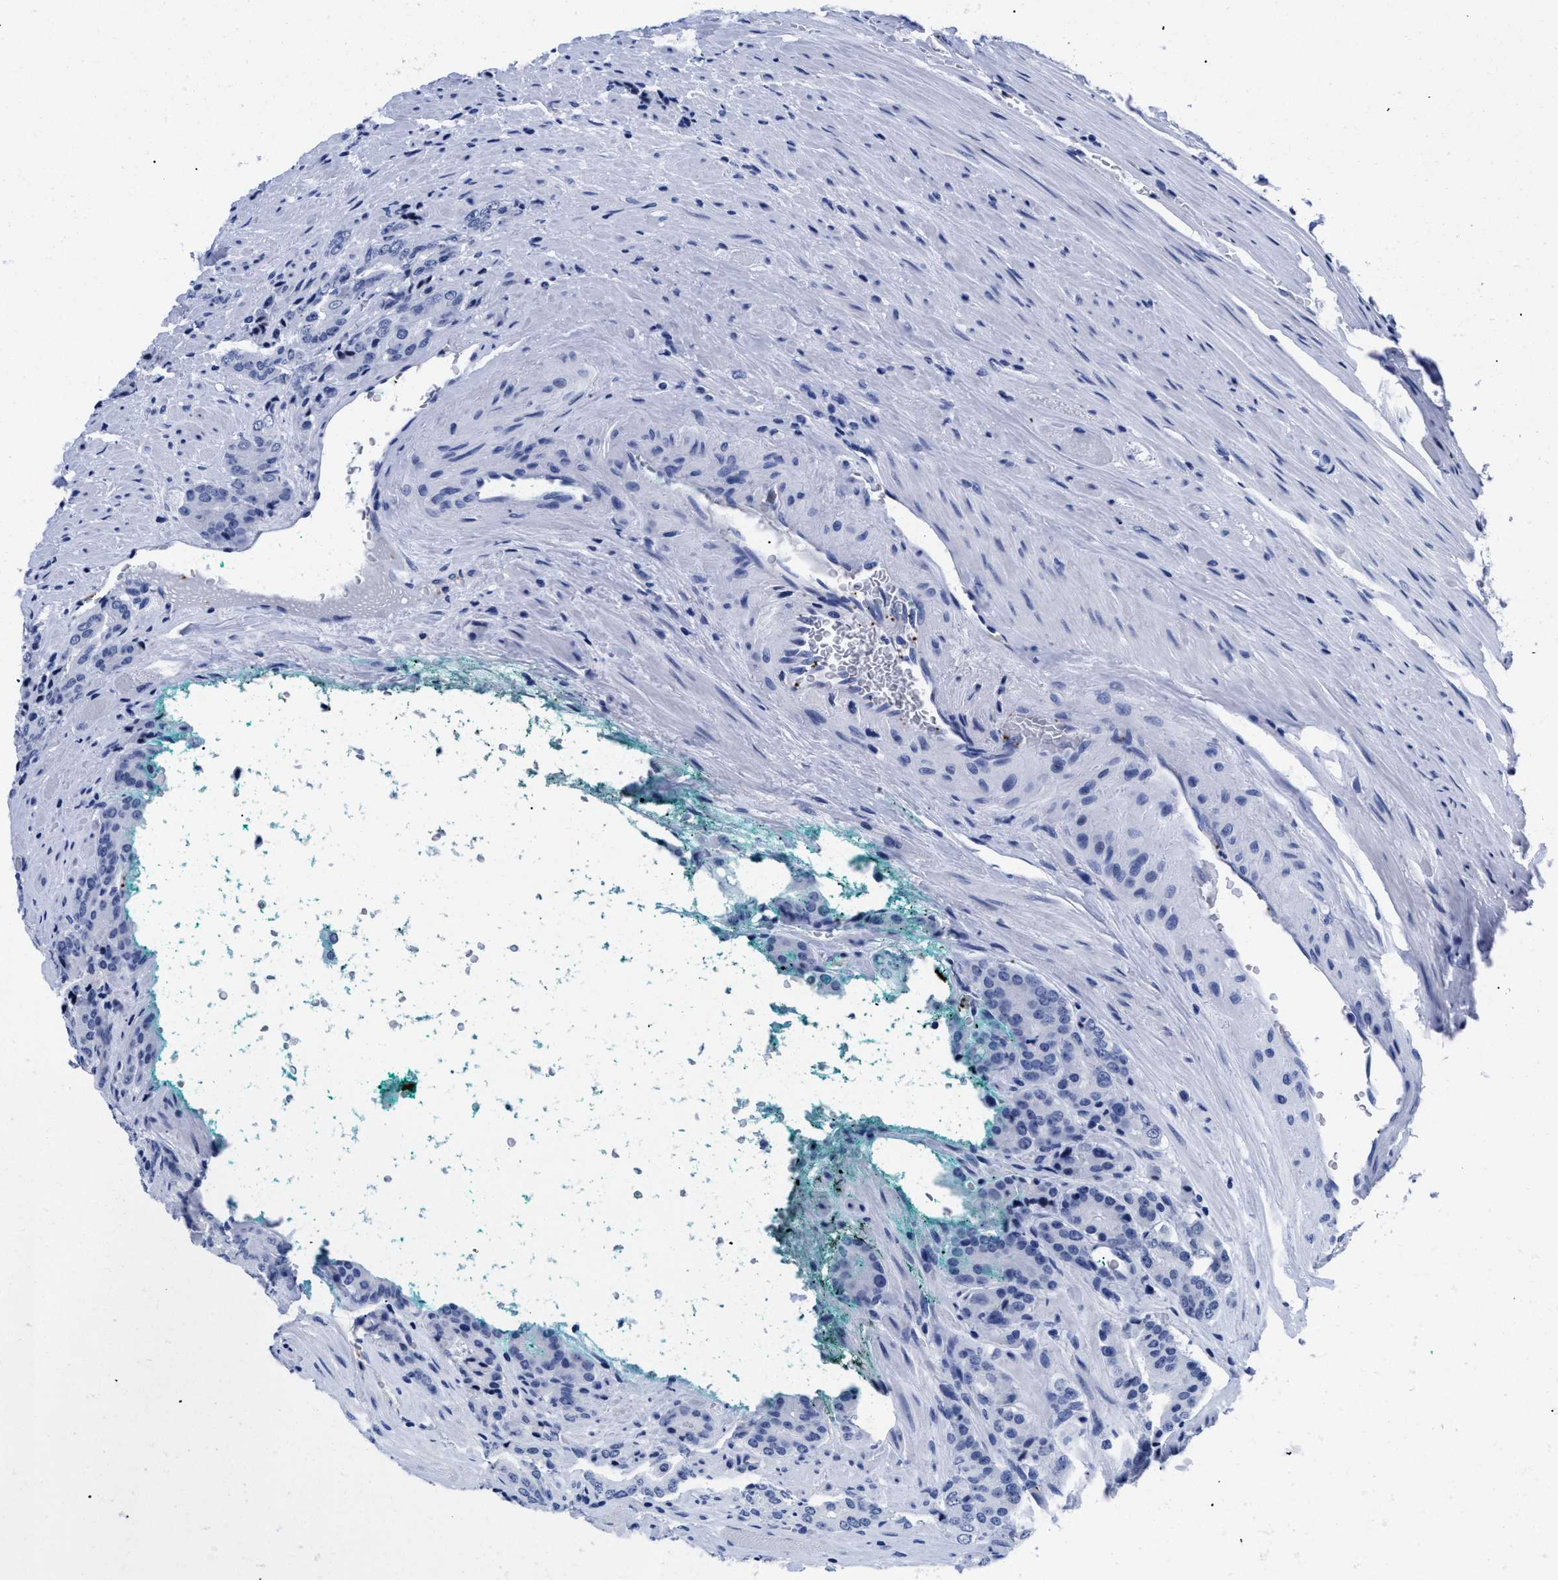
{"staining": {"intensity": "negative", "quantity": "none", "location": "none"}, "tissue": "prostate cancer", "cell_type": "Tumor cells", "image_type": "cancer", "snomed": [{"axis": "morphology", "description": "Adenocarcinoma, High grade"}, {"axis": "topography", "description": "Prostate"}], "caption": "Tumor cells are negative for brown protein staining in prostate cancer.", "gene": "TREML1", "patient": {"sex": "male", "age": 71}}